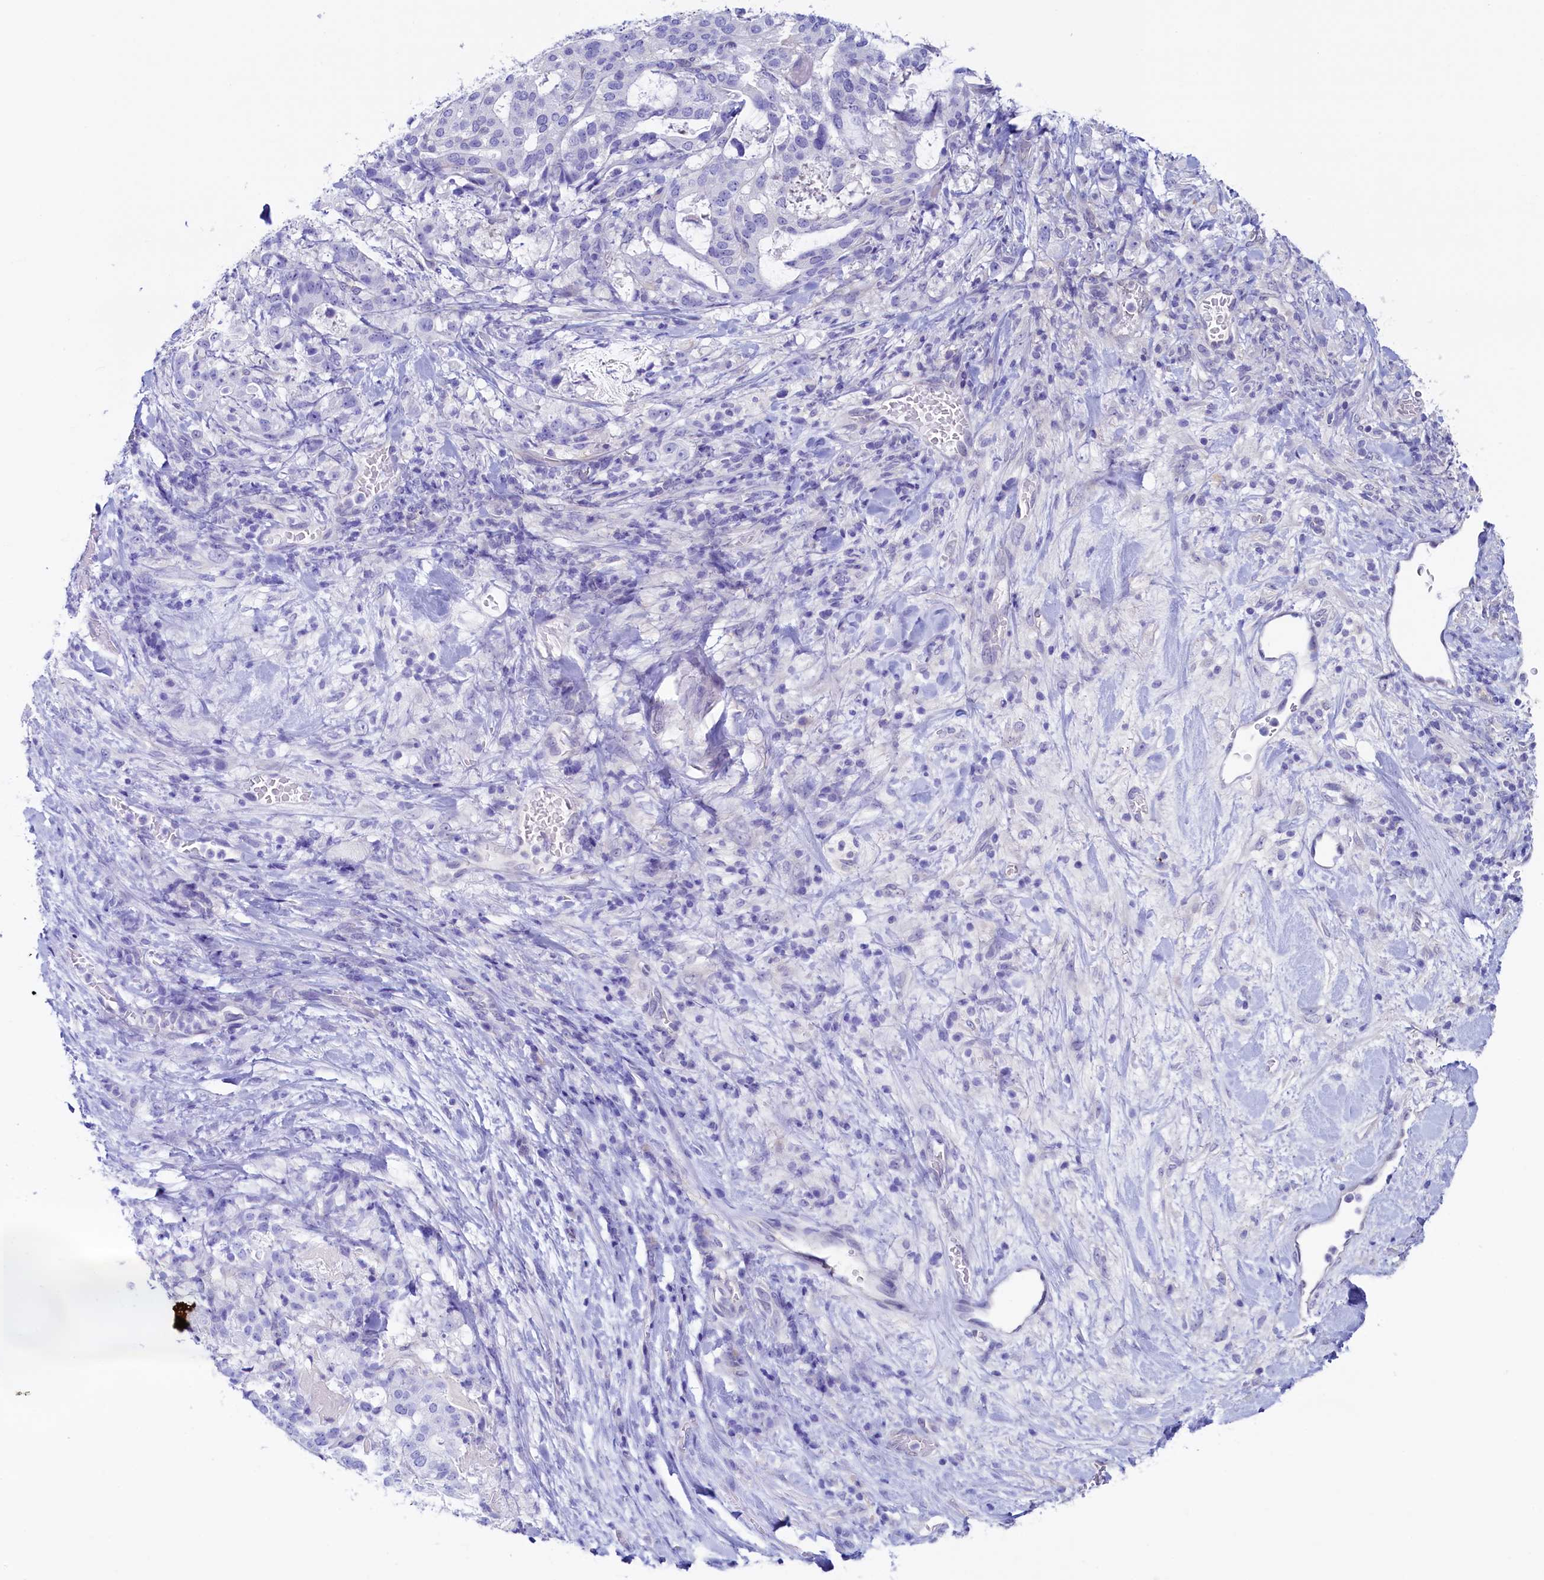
{"staining": {"intensity": "negative", "quantity": "none", "location": "none"}, "tissue": "stomach cancer", "cell_type": "Tumor cells", "image_type": "cancer", "snomed": [{"axis": "morphology", "description": "Adenocarcinoma, NOS"}, {"axis": "topography", "description": "Stomach"}], "caption": "DAB (3,3'-diaminobenzidine) immunohistochemical staining of human stomach adenocarcinoma demonstrates no significant staining in tumor cells. (Immunohistochemistry (ihc), brightfield microscopy, high magnification).", "gene": "FLYWCH2", "patient": {"sex": "male", "age": 48}}